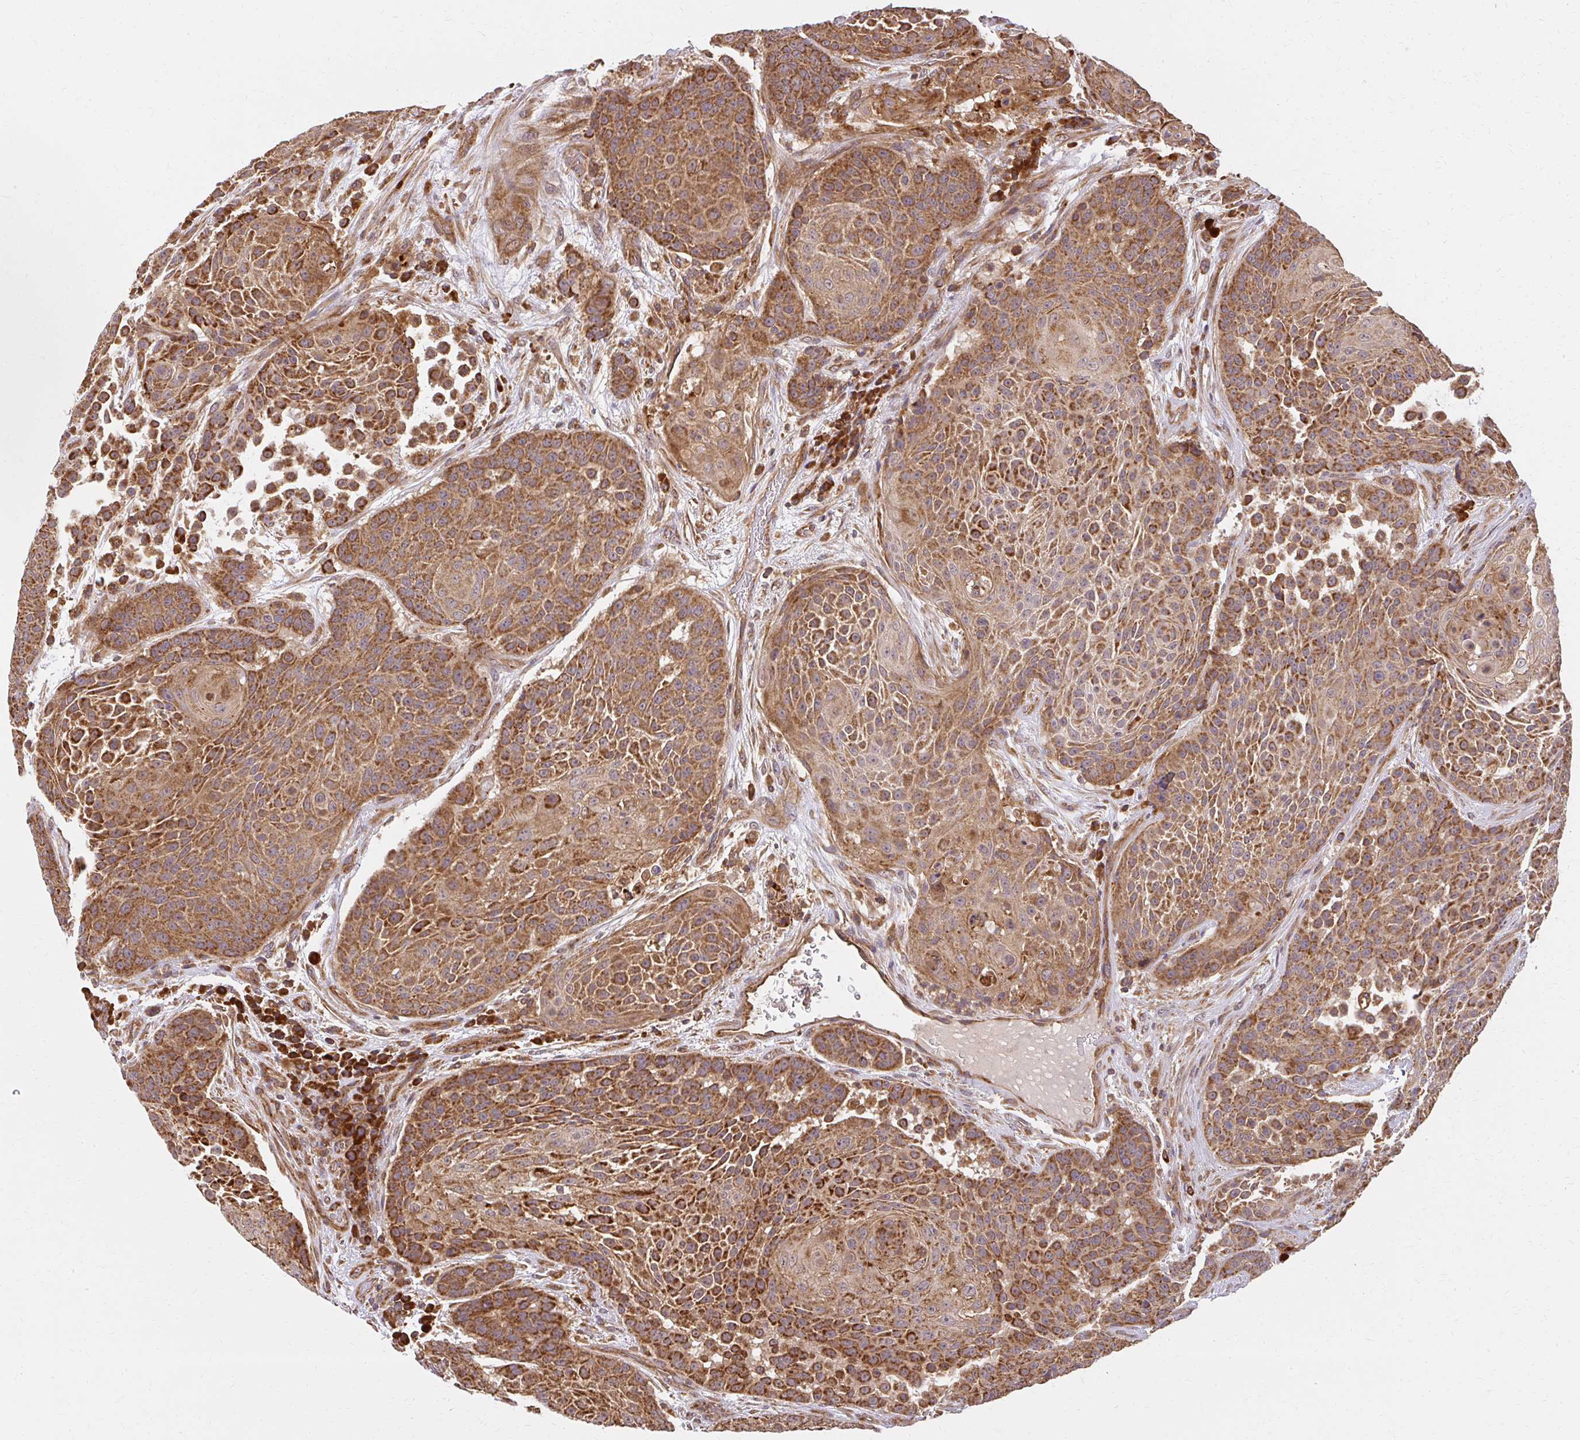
{"staining": {"intensity": "strong", "quantity": ">75%", "location": "cytoplasmic/membranous"}, "tissue": "urothelial cancer", "cell_type": "Tumor cells", "image_type": "cancer", "snomed": [{"axis": "morphology", "description": "Urothelial carcinoma, High grade"}, {"axis": "topography", "description": "Urinary bladder"}], "caption": "Protein analysis of high-grade urothelial carcinoma tissue demonstrates strong cytoplasmic/membranous staining in about >75% of tumor cells.", "gene": "GNS", "patient": {"sex": "female", "age": 63}}